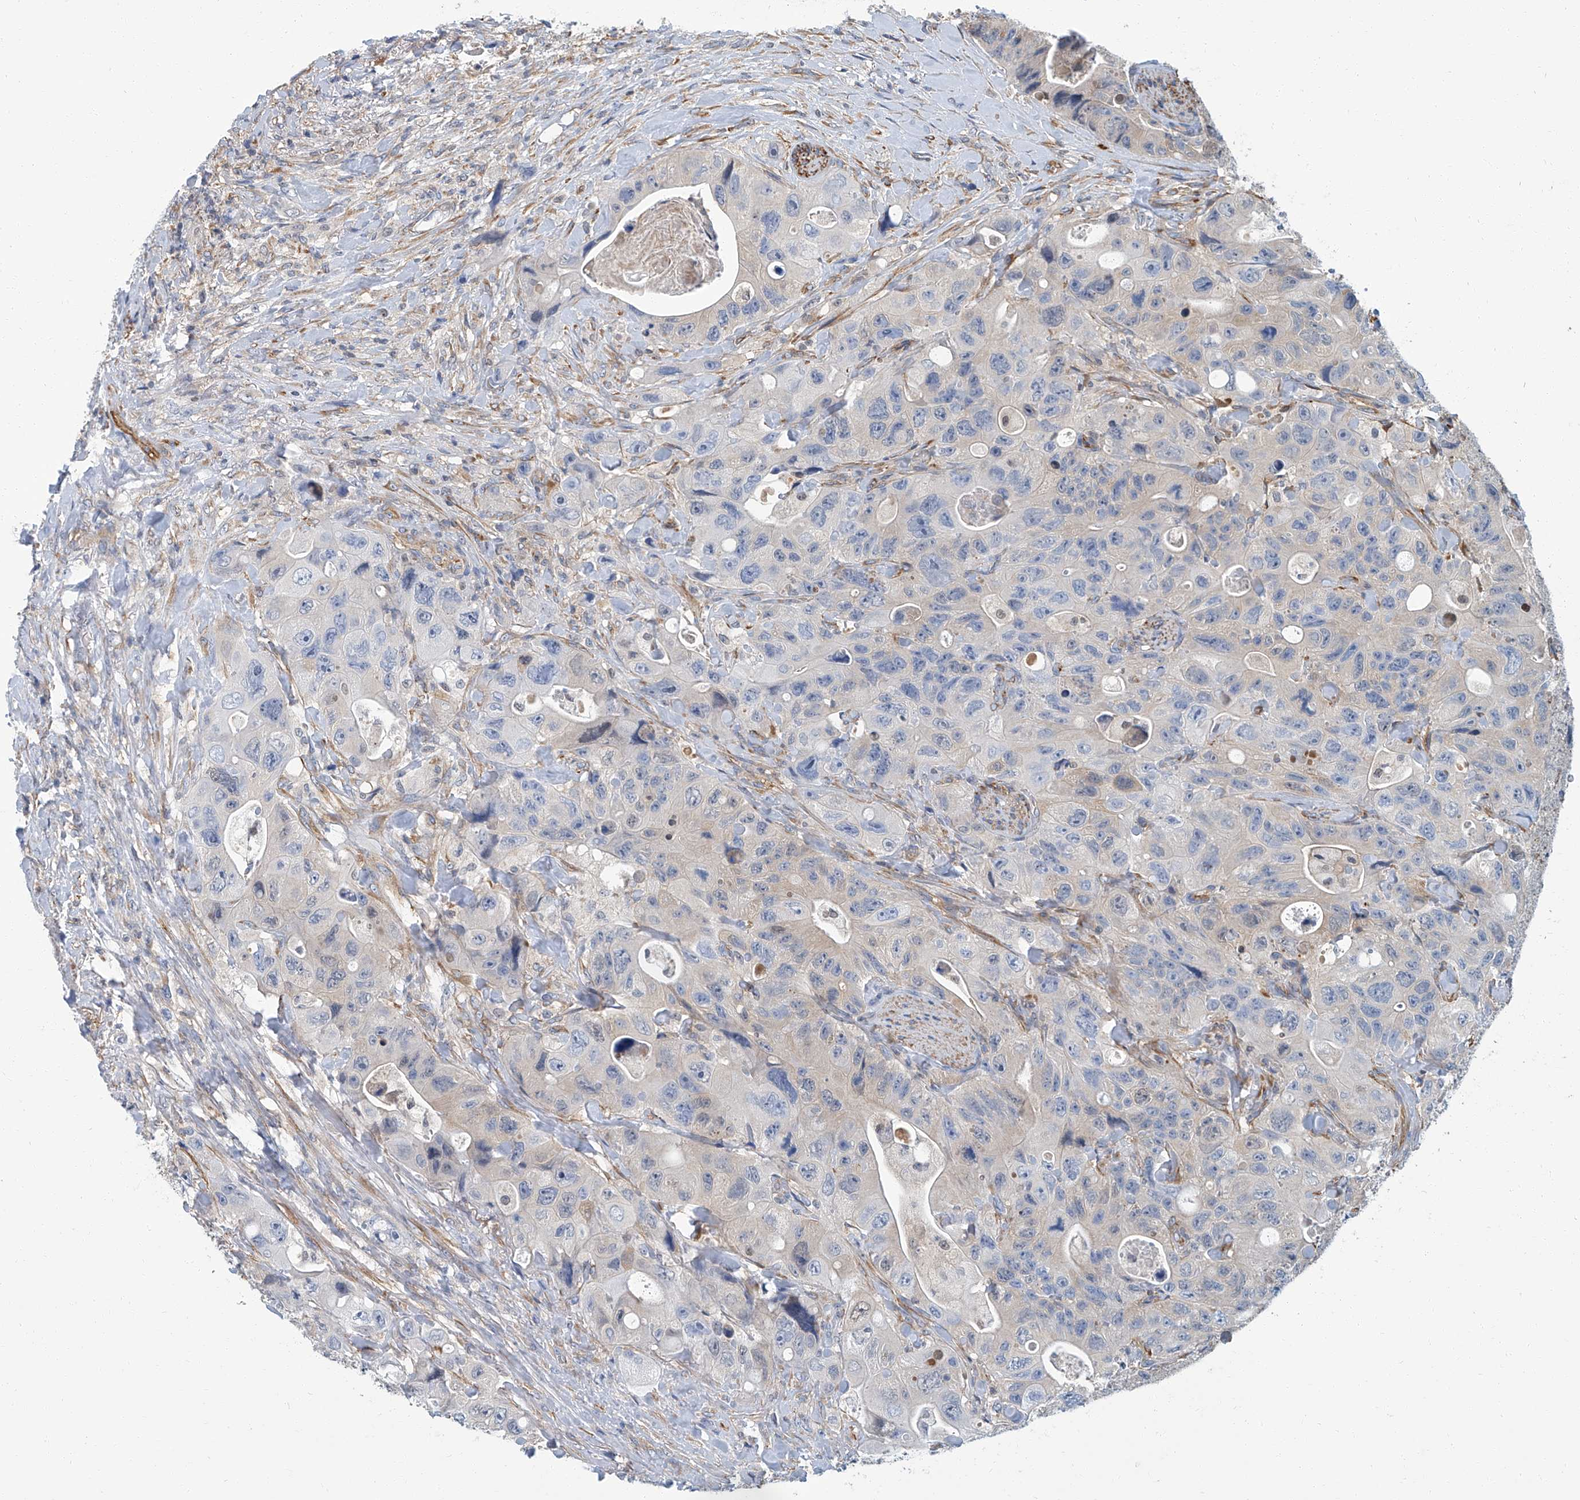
{"staining": {"intensity": "negative", "quantity": "none", "location": "none"}, "tissue": "colorectal cancer", "cell_type": "Tumor cells", "image_type": "cancer", "snomed": [{"axis": "morphology", "description": "Adenocarcinoma, NOS"}, {"axis": "topography", "description": "Colon"}], "caption": "Colorectal adenocarcinoma stained for a protein using immunohistochemistry reveals no positivity tumor cells.", "gene": "PSMB10", "patient": {"sex": "female", "age": 46}}